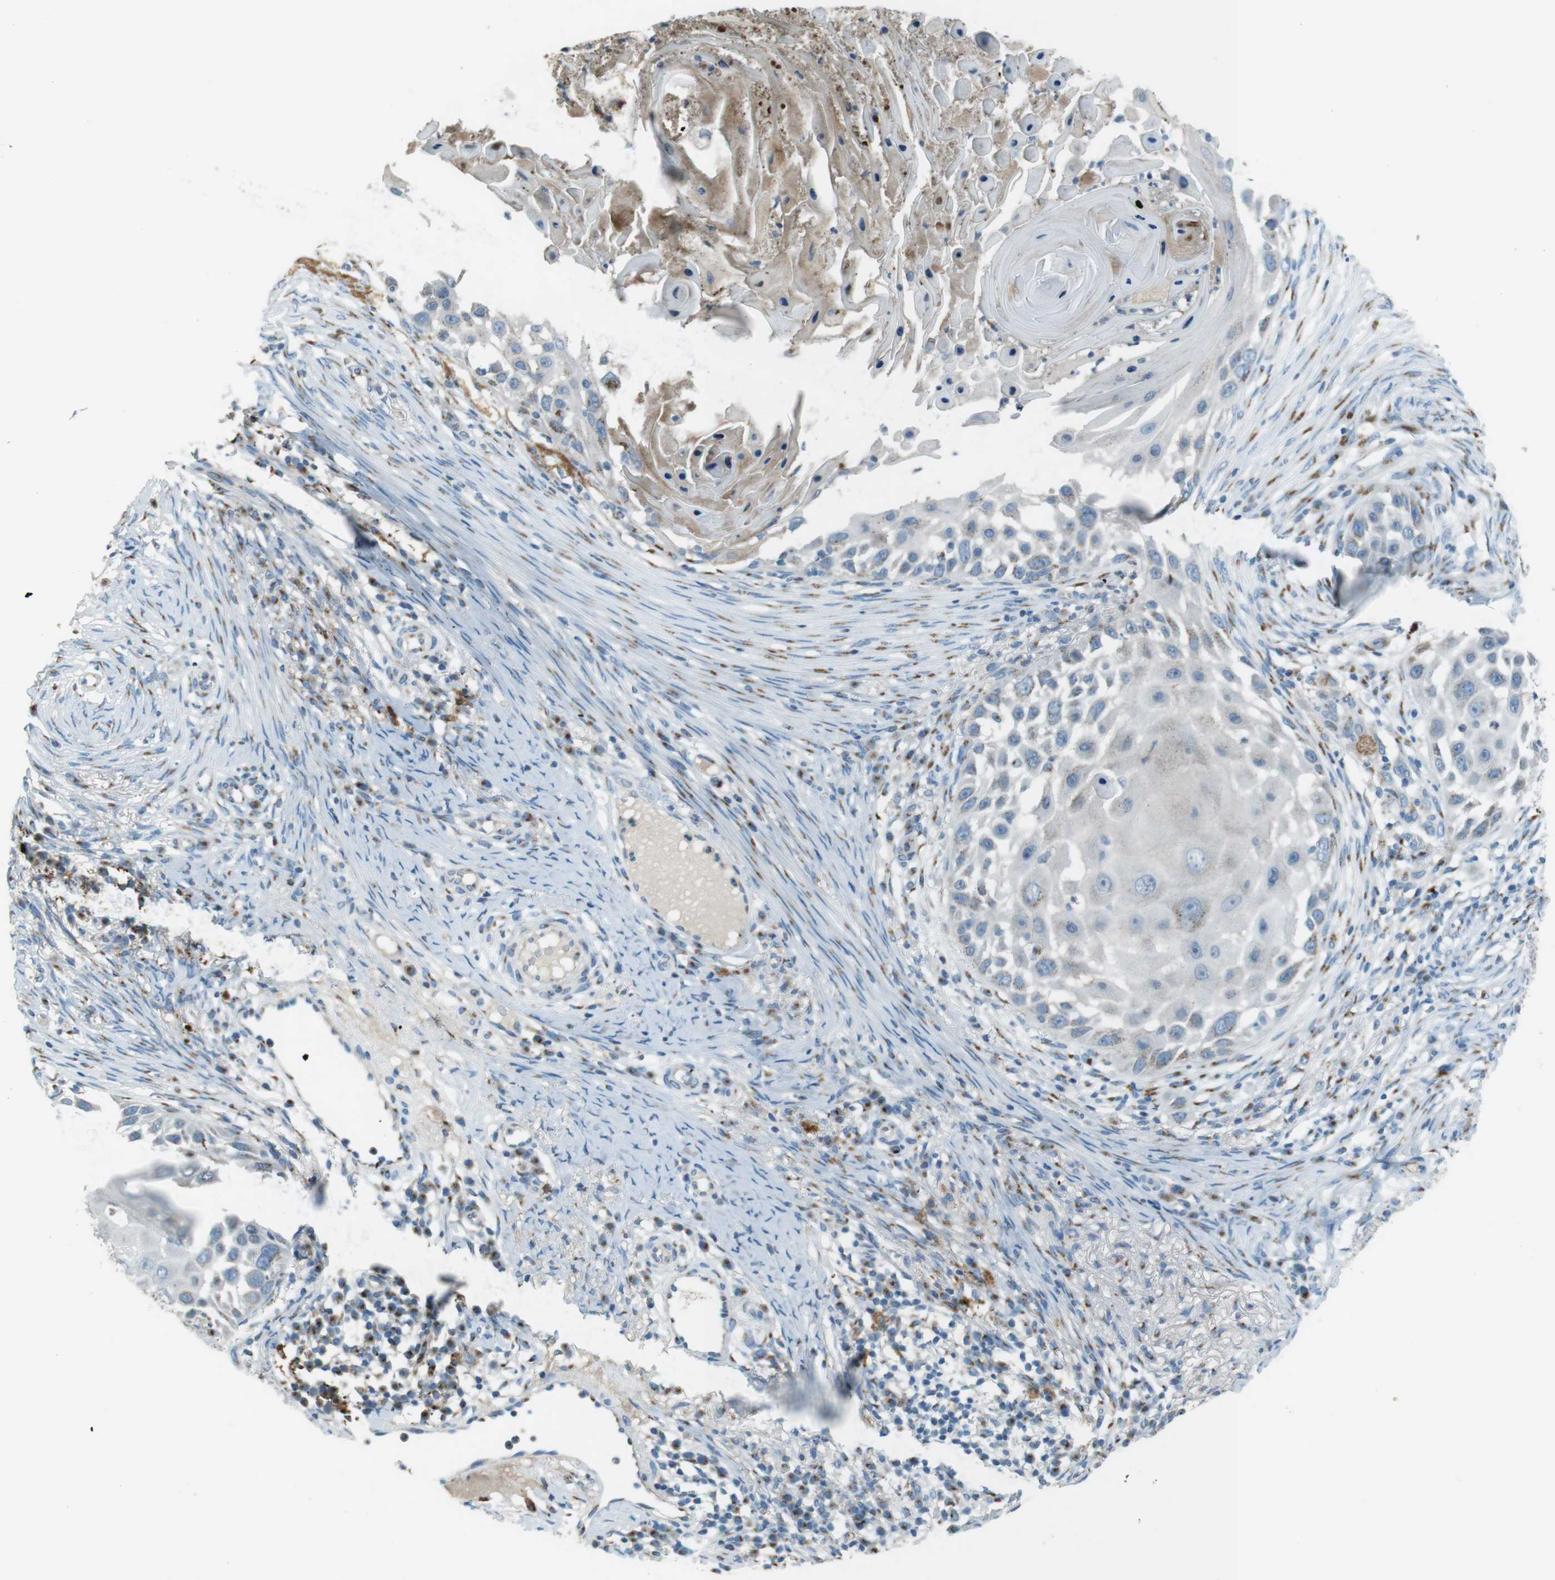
{"staining": {"intensity": "weak", "quantity": "25%-75%", "location": "cytoplasmic/membranous"}, "tissue": "skin cancer", "cell_type": "Tumor cells", "image_type": "cancer", "snomed": [{"axis": "morphology", "description": "Squamous cell carcinoma, NOS"}, {"axis": "topography", "description": "Skin"}], "caption": "Immunohistochemical staining of human skin cancer (squamous cell carcinoma) shows low levels of weak cytoplasmic/membranous protein expression in about 25%-75% of tumor cells.", "gene": "TXNDC15", "patient": {"sex": "female", "age": 44}}